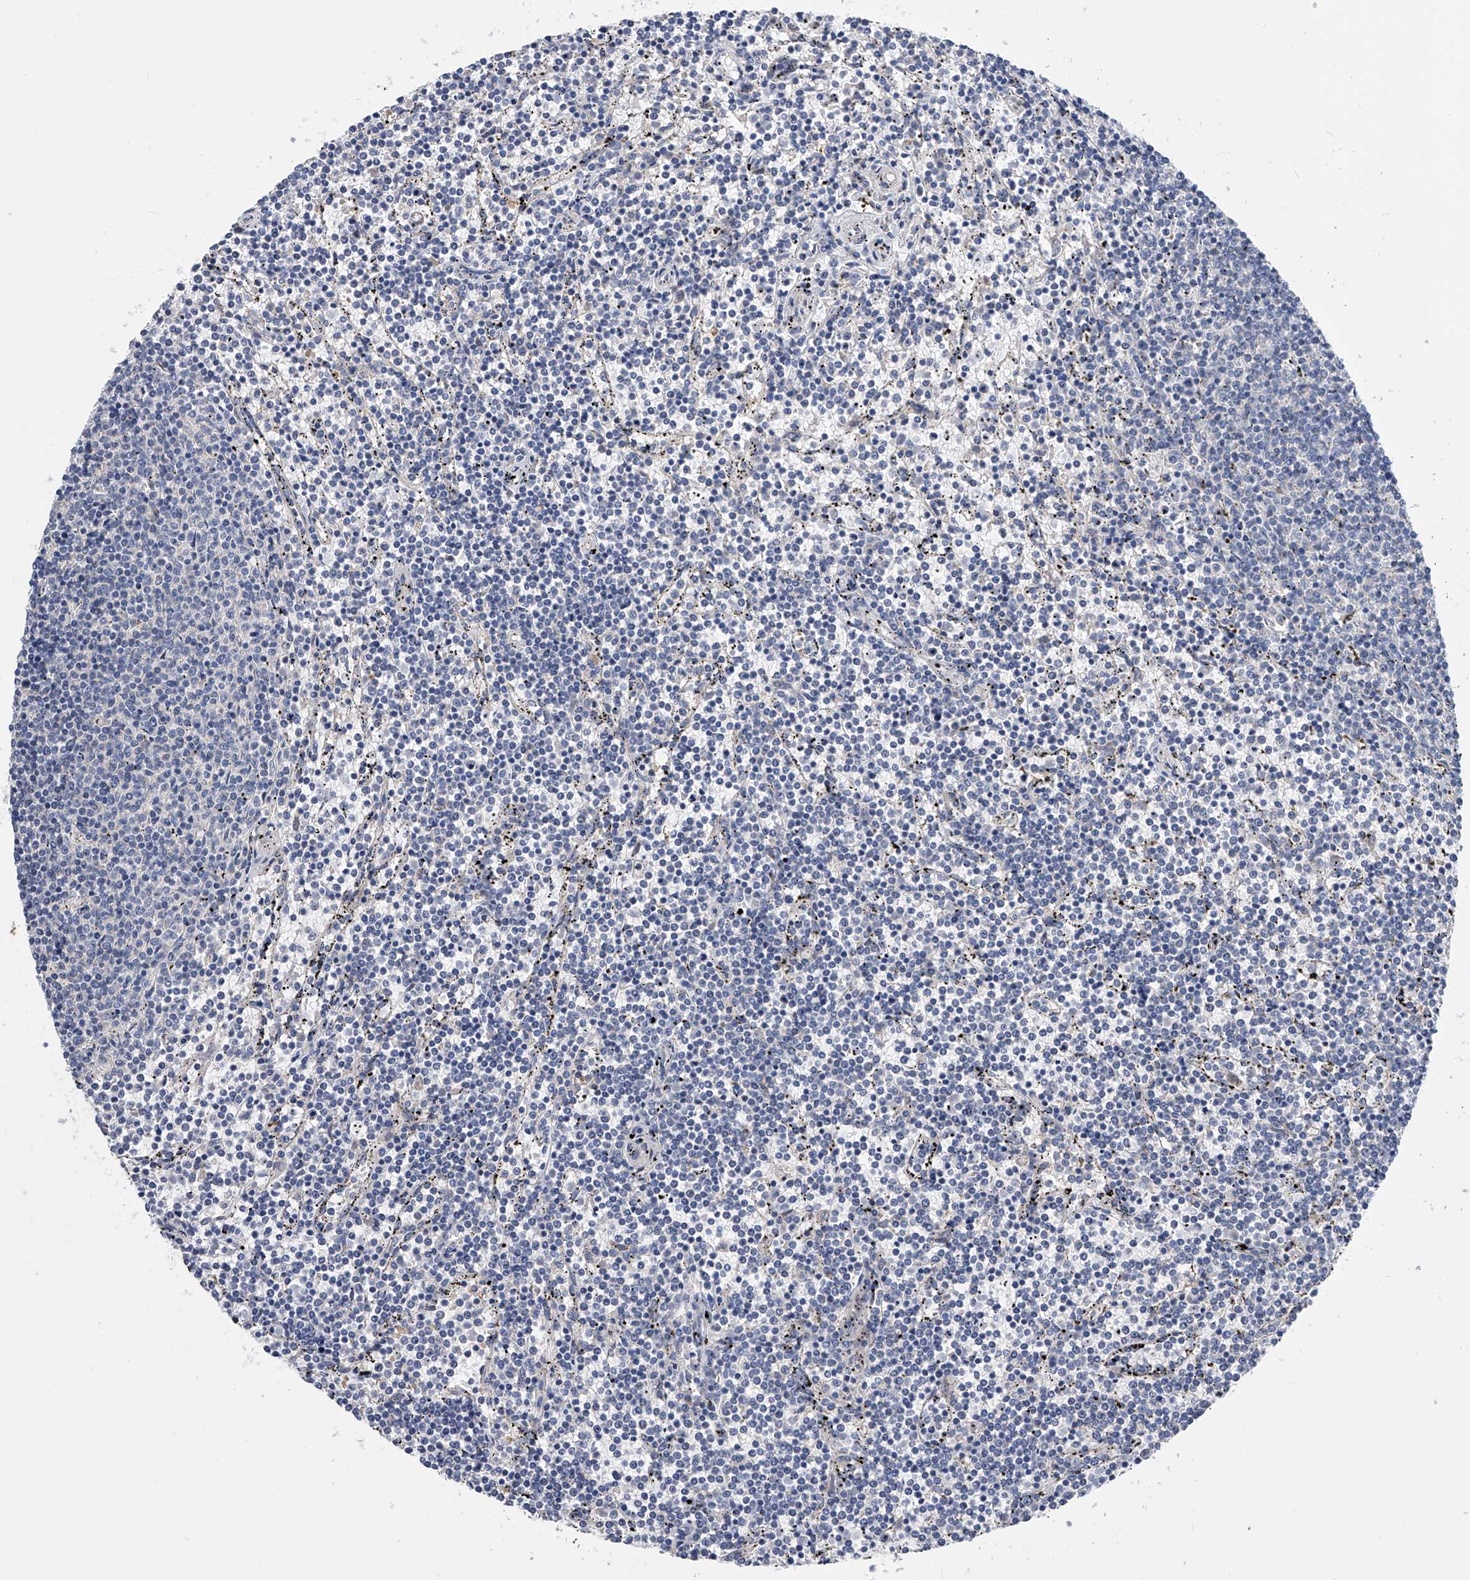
{"staining": {"intensity": "negative", "quantity": "none", "location": "none"}, "tissue": "lymphoma", "cell_type": "Tumor cells", "image_type": "cancer", "snomed": [{"axis": "morphology", "description": "Malignant lymphoma, non-Hodgkin's type, Low grade"}, {"axis": "topography", "description": "Spleen"}], "caption": "The photomicrograph demonstrates no staining of tumor cells in malignant lymphoma, non-Hodgkin's type (low-grade). (DAB (3,3'-diaminobenzidine) IHC, high magnification).", "gene": "PGM3", "patient": {"sex": "female", "age": 50}}